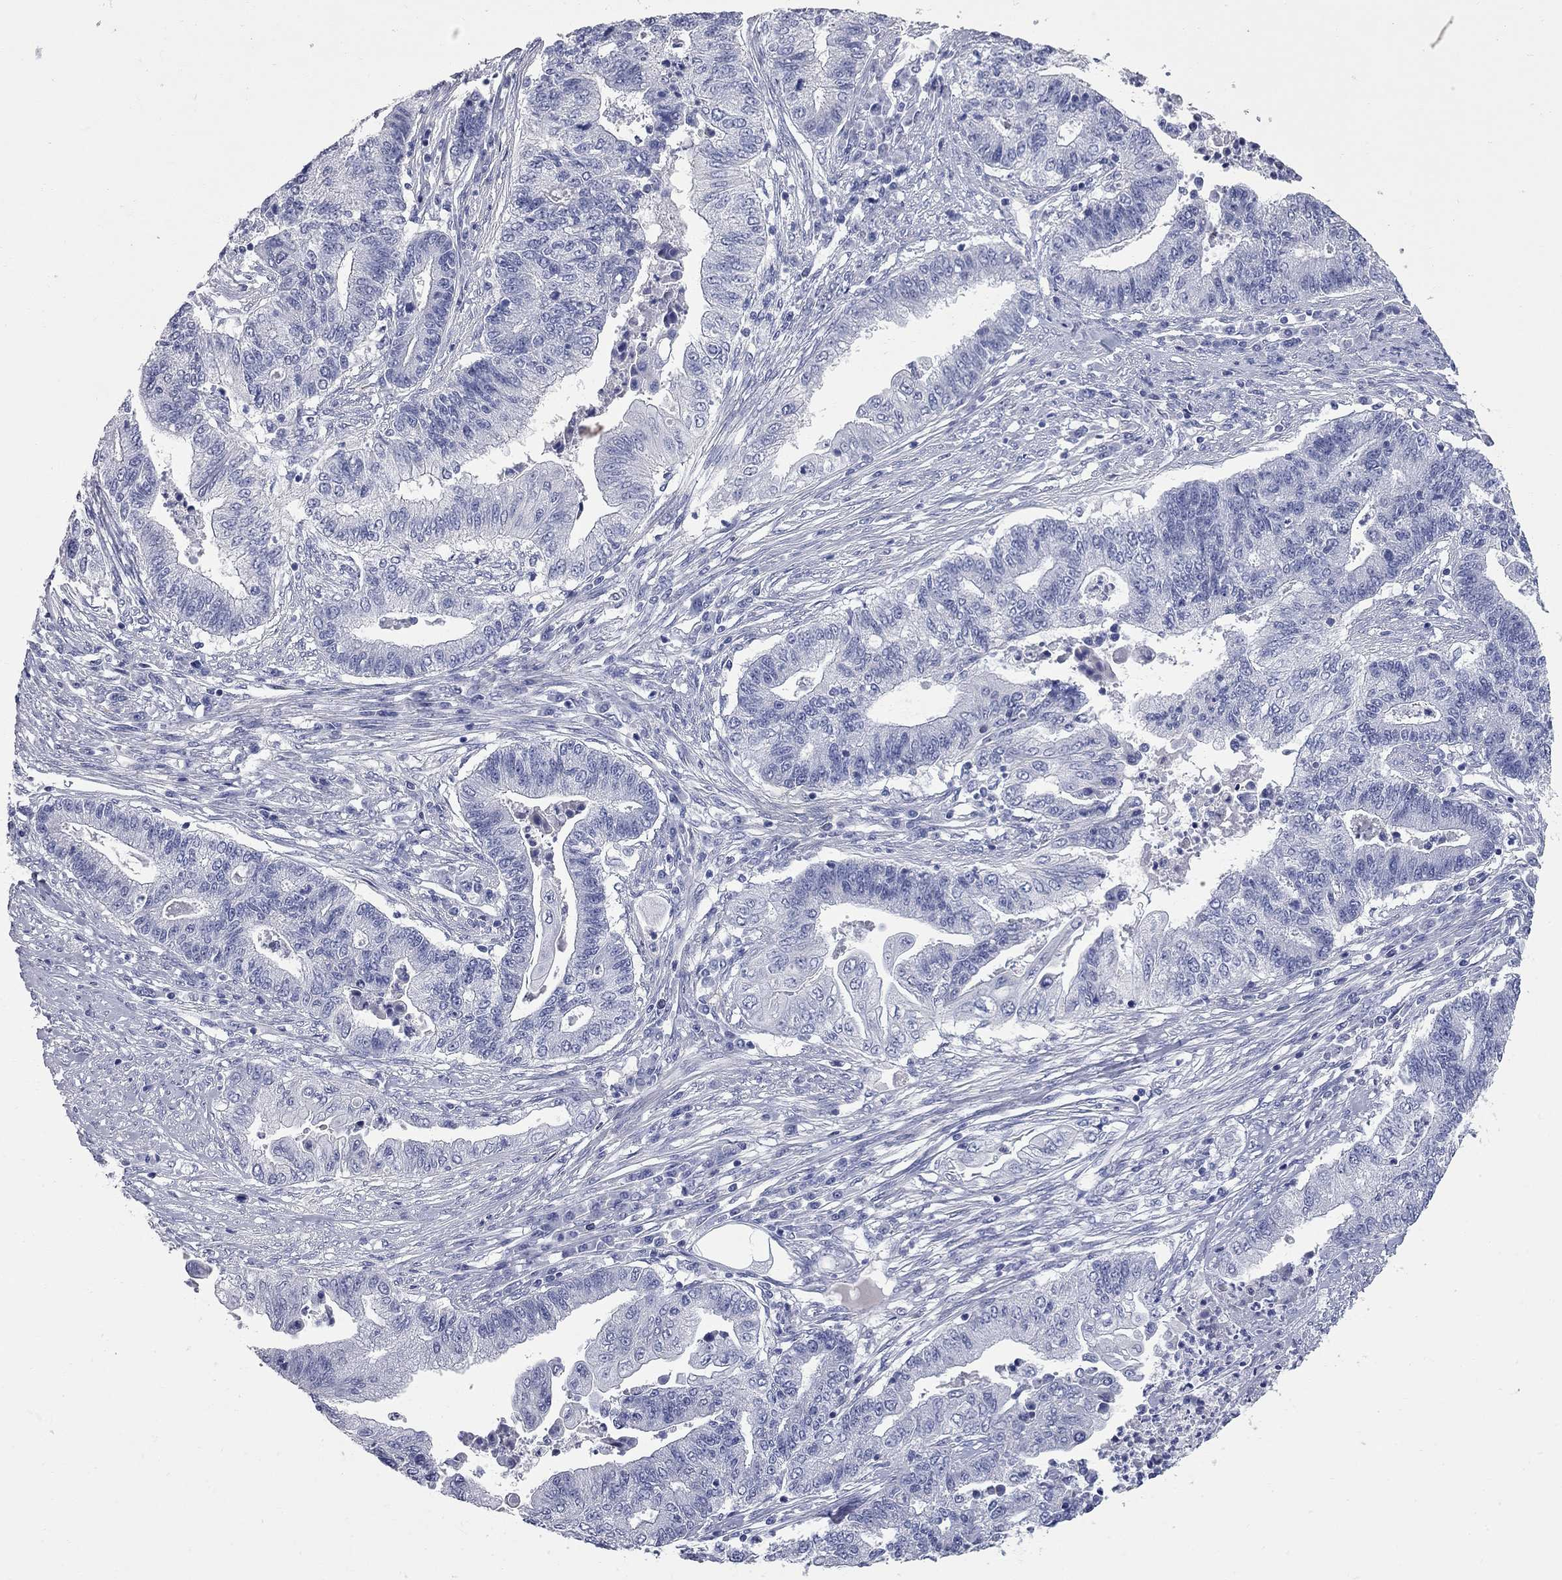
{"staining": {"intensity": "negative", "quantity": "none", "location": "none"}, "tissue": "endometrial cancer", "cell_type": "Tumor cells", "image_type": "cancer", "snomed": [{"axis": "morphology", "description": "Adenocarcinoma, NOS"}, {"axis": "topography", "description": "Uterus"}, {"axis": "topography", "description": "Endometrium"}], "caption": "High power microscopy micrograph of an immunohistochemistry (IHC) image of endometrial adenocarcinoma, revealing no significant staining in tumor cells.", "gene": "FAM221B", "patient": {"sex": "female", "age": 54}}